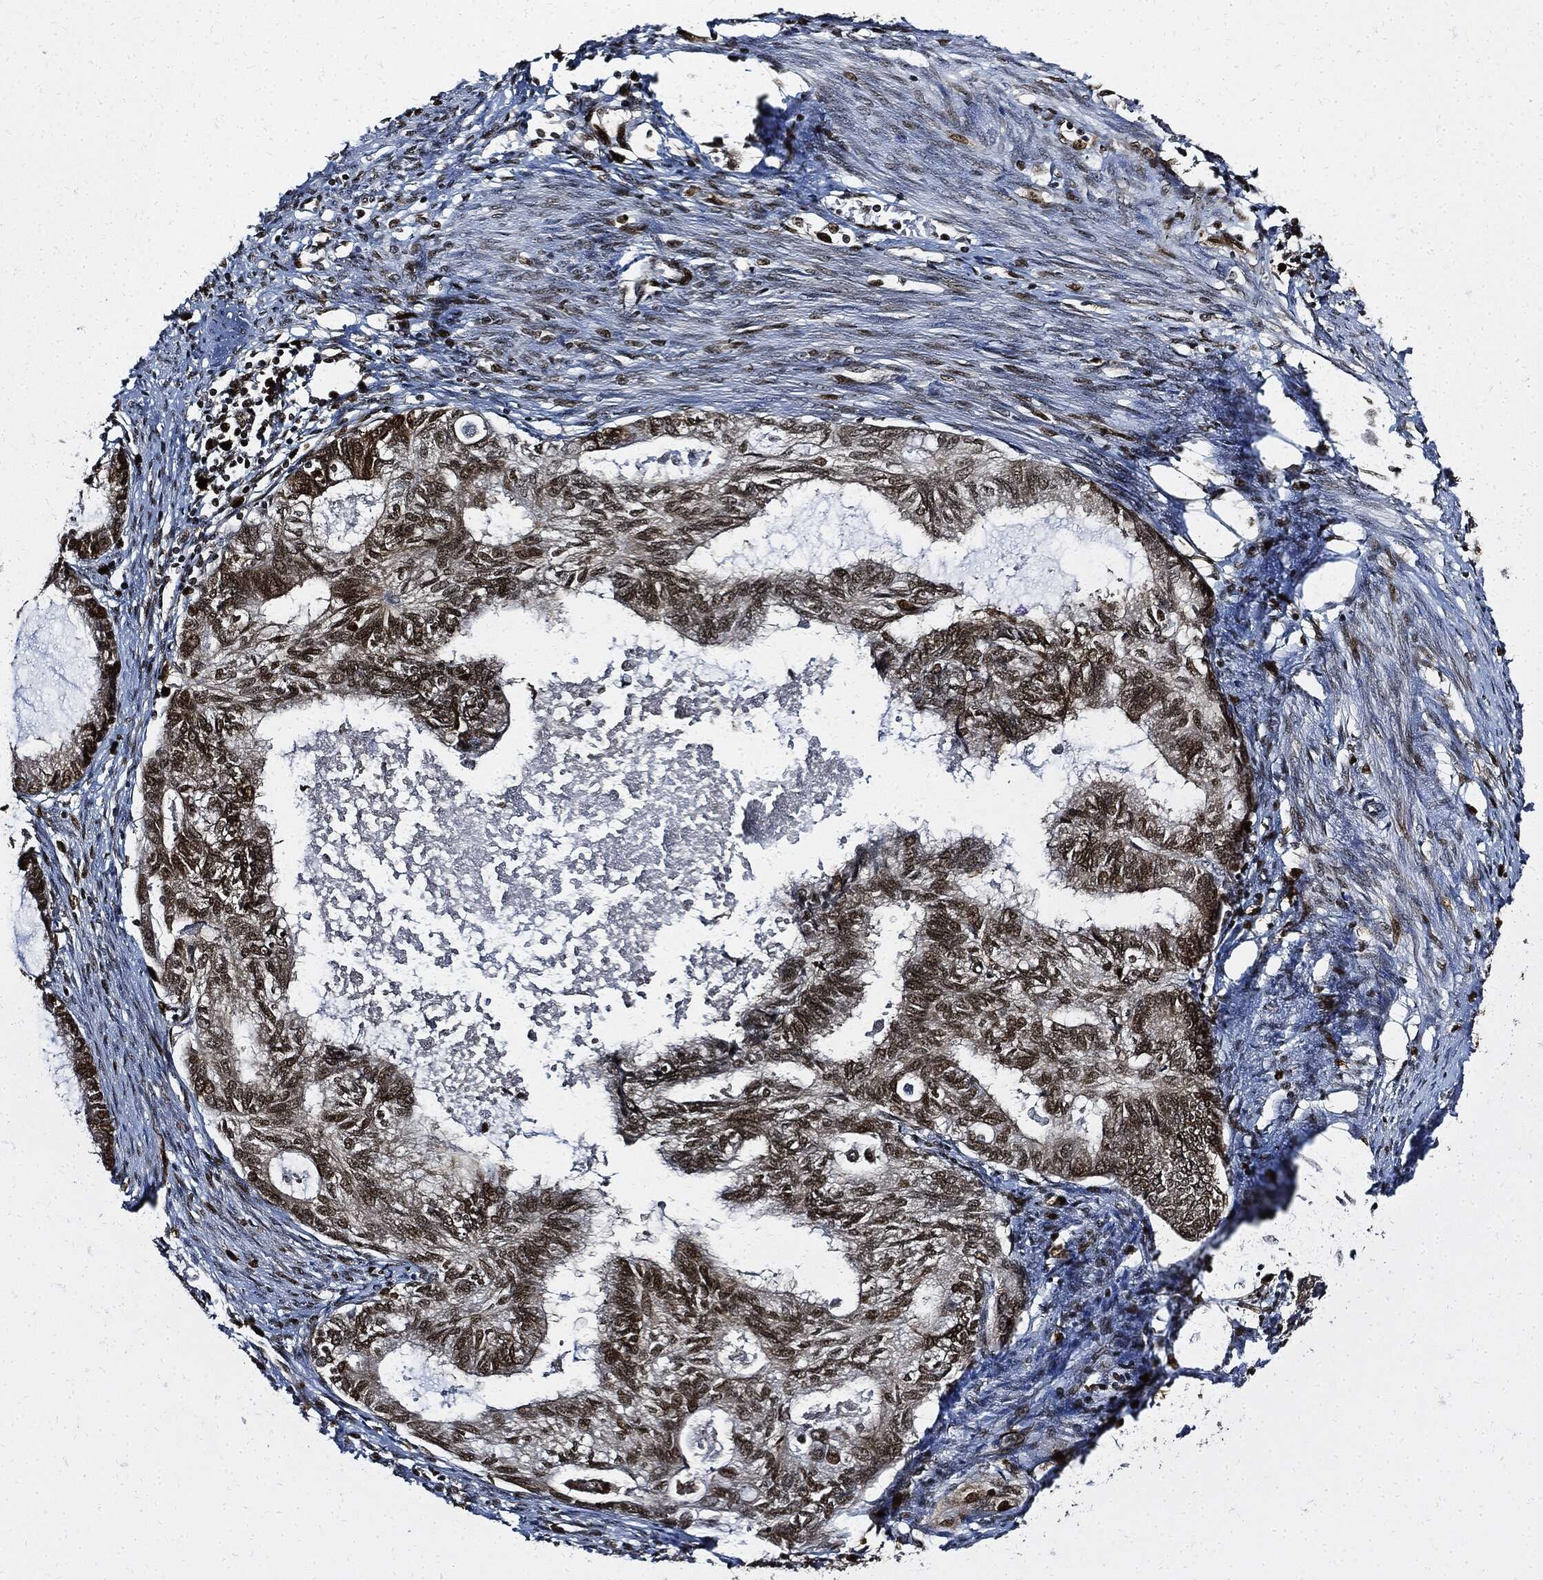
{"staining": {"intensity": "moderate", "quantity": "<25%", "location": "cytoplasmic/membranous"}, "tissue": "endometrial cancer", "cell_type": "Tumor cells", "image_type": "cancer", "snomed": [{"axis": "morphology", "description": "Adenocarcinoma, NOS"}, {"axis": "topography", "description": "Endometrium"}], "caption": "Human endometrial cancer (adenocarcinoma) stained with a protein marker displays moderate staining in tumor cells.", "gene": "PCNA", "patient": {"sex": "female", "age": 86}}